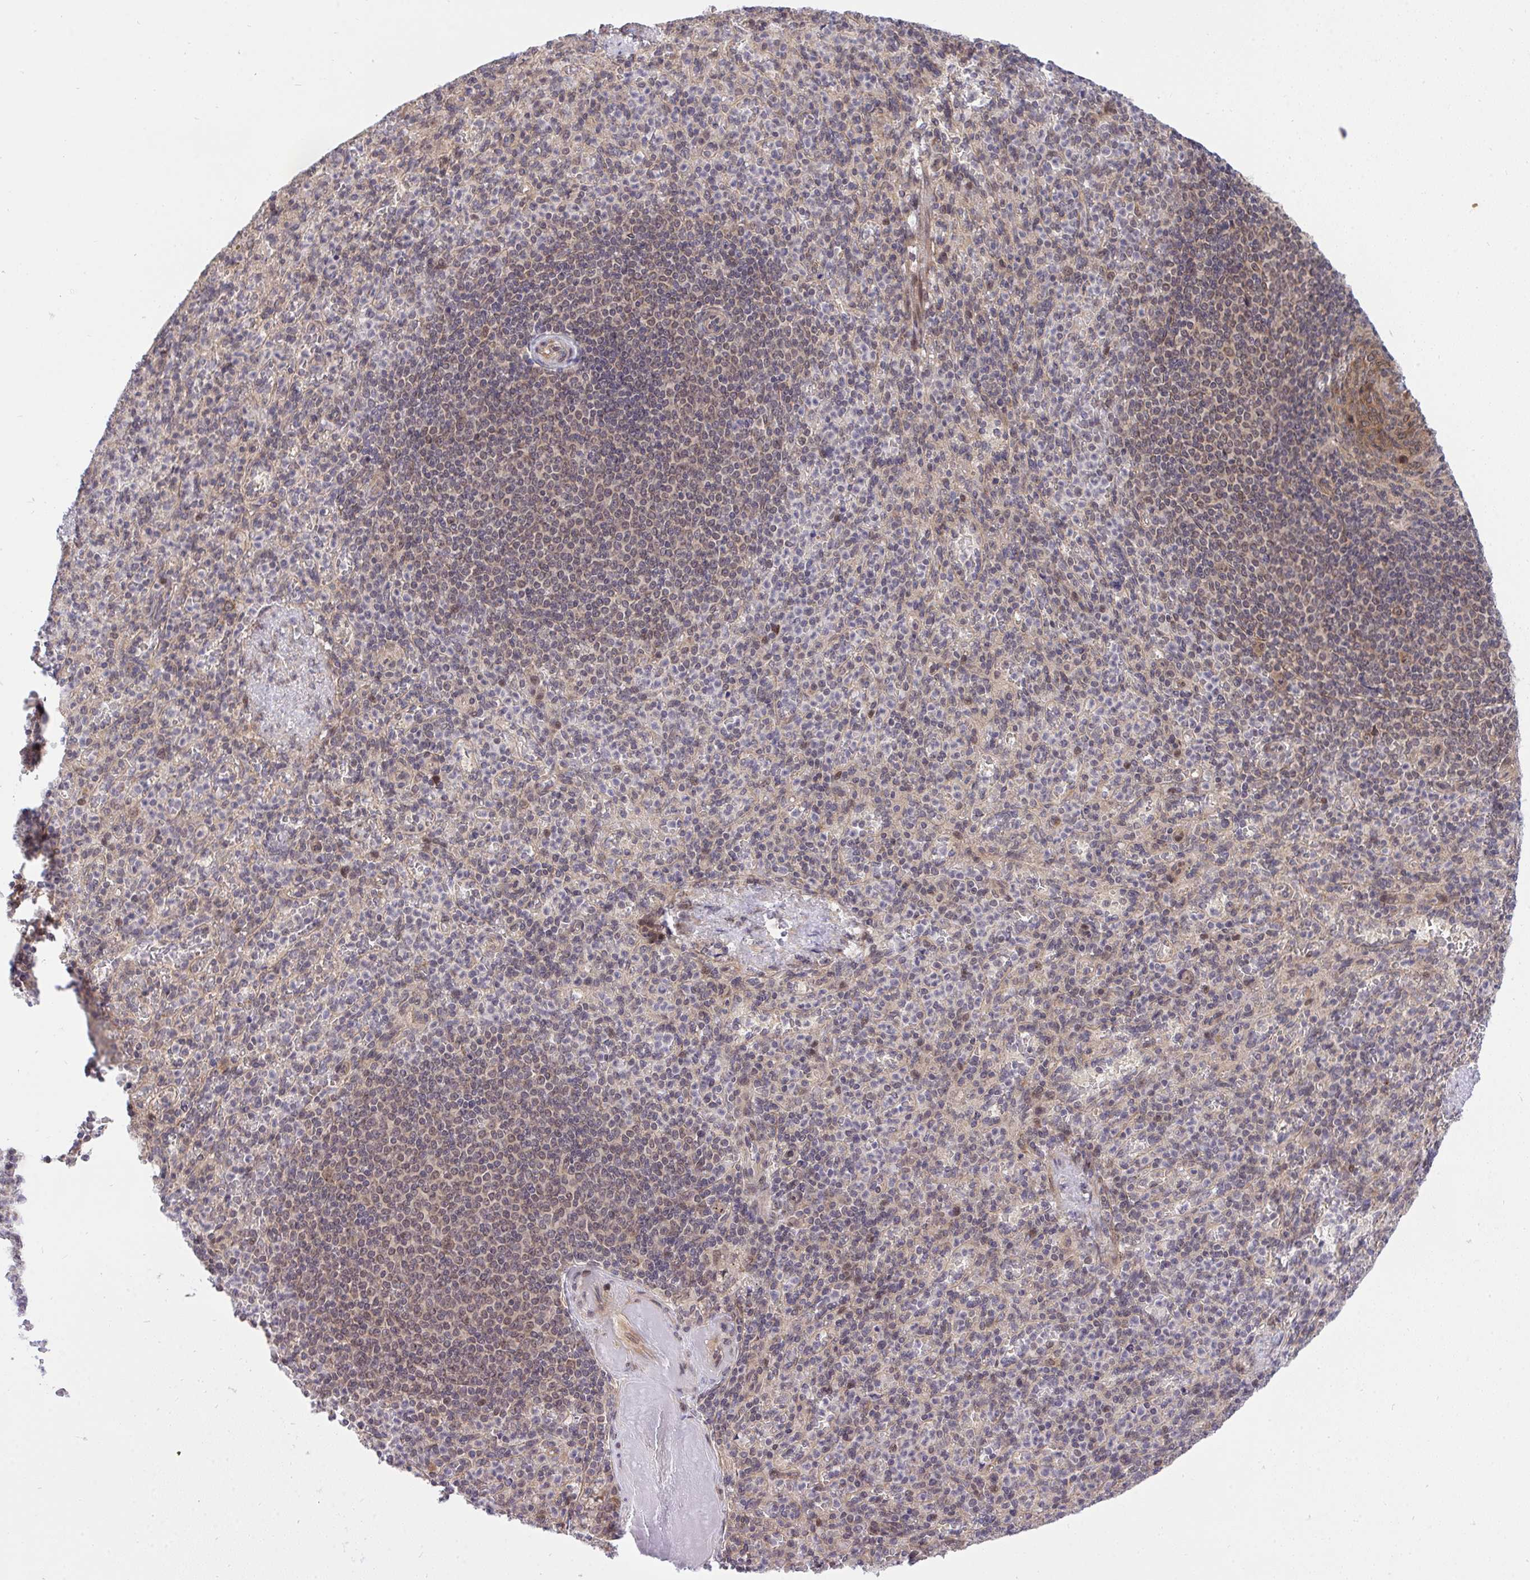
{"staining": {"intensity": "weak", "quantity": "25%-75%", "location": "cytoplasmic/membranous"}, "tissue": "spleen", "cell_type": "Cells in red pulp", "image_type": "normal", "snomed": [{"axis": "morphology", "description": "Normal tissue, NOS"}, {"axis": "topography", "description": "Spleen"}], "caption": "Immunohistochemical staining of normal human spleen exhibits 25%-75% levels of weak cytoplasmic/membranous protein expression in about 25%-75% of cells in red pulp.", "gene": "ERI1", "patient": {"sex": "female", "age": 74}}